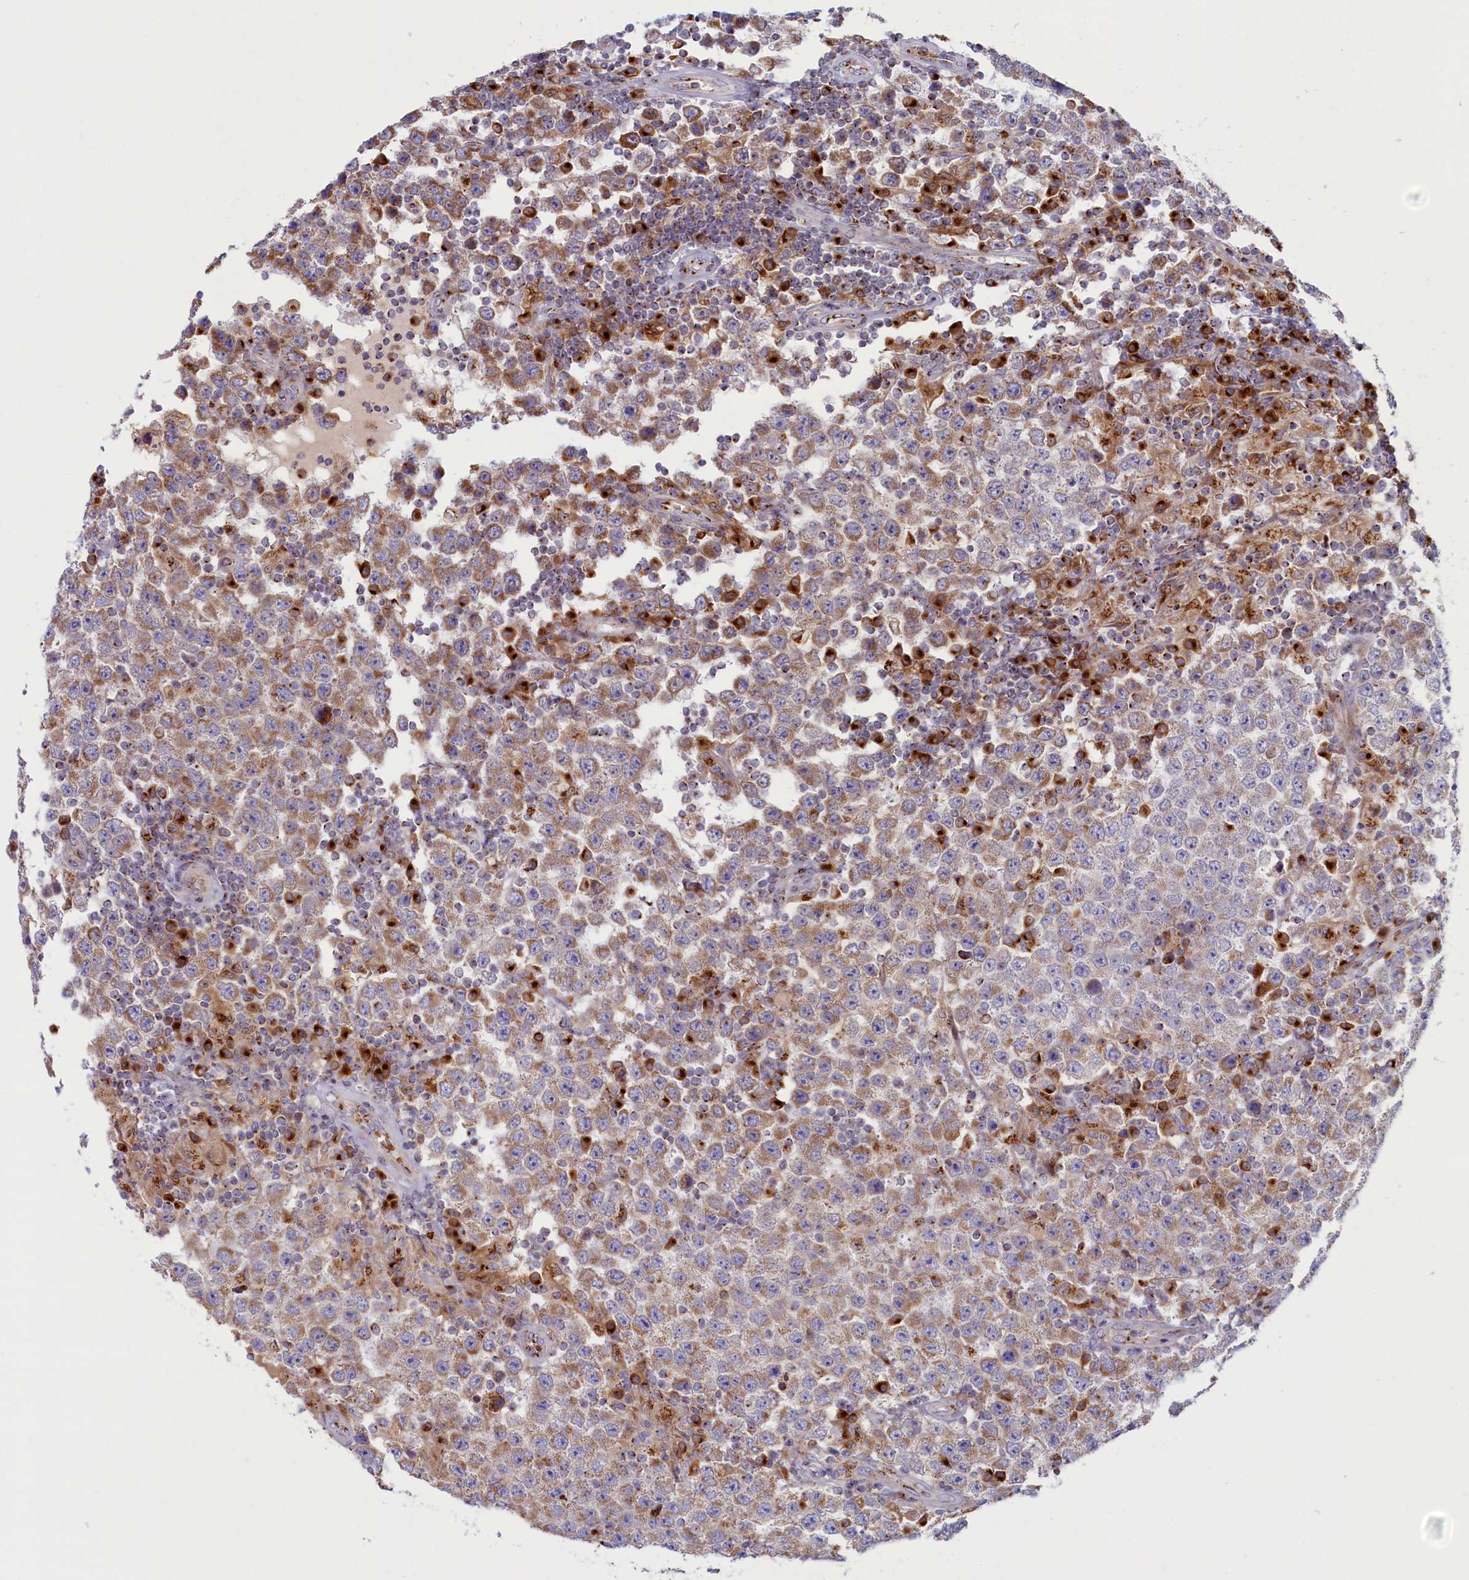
{"staining": {"intensity": "moderate", "quantity": "25%-75%", "location": "cytoplasmic/membranous"}, "tissue": "testis cancer", "cell_type": "Tumor cells", "image_type": "cancer", "snomed": [{"axis": "morphology", "description": "Normal tissue, NOS"}, {"axis": "morphology", "description": "Urothelial carcinoma, High grade"}, {"axis": "morphology", "description": "Seminoma, NOS"}, {"axis": "morphology", "description": "Carcinoma, Embryonal, NOS"}, {"axis": "topography", "description": "Urinary bladder"}, {"axis": "topography", "description": "Testis"}], "caption": "Protein expression analysis of testis cancer (seminoma) shows moderate cytoplasmic/membranous expression in approximately 25%-75% of tumor cells. (DAB (3,3'-diaminobenzidine) IHC with brightfield microscopy, high magnification).", "gene": "BLVRB", "patient": {"sex": "male", "age": 41}}